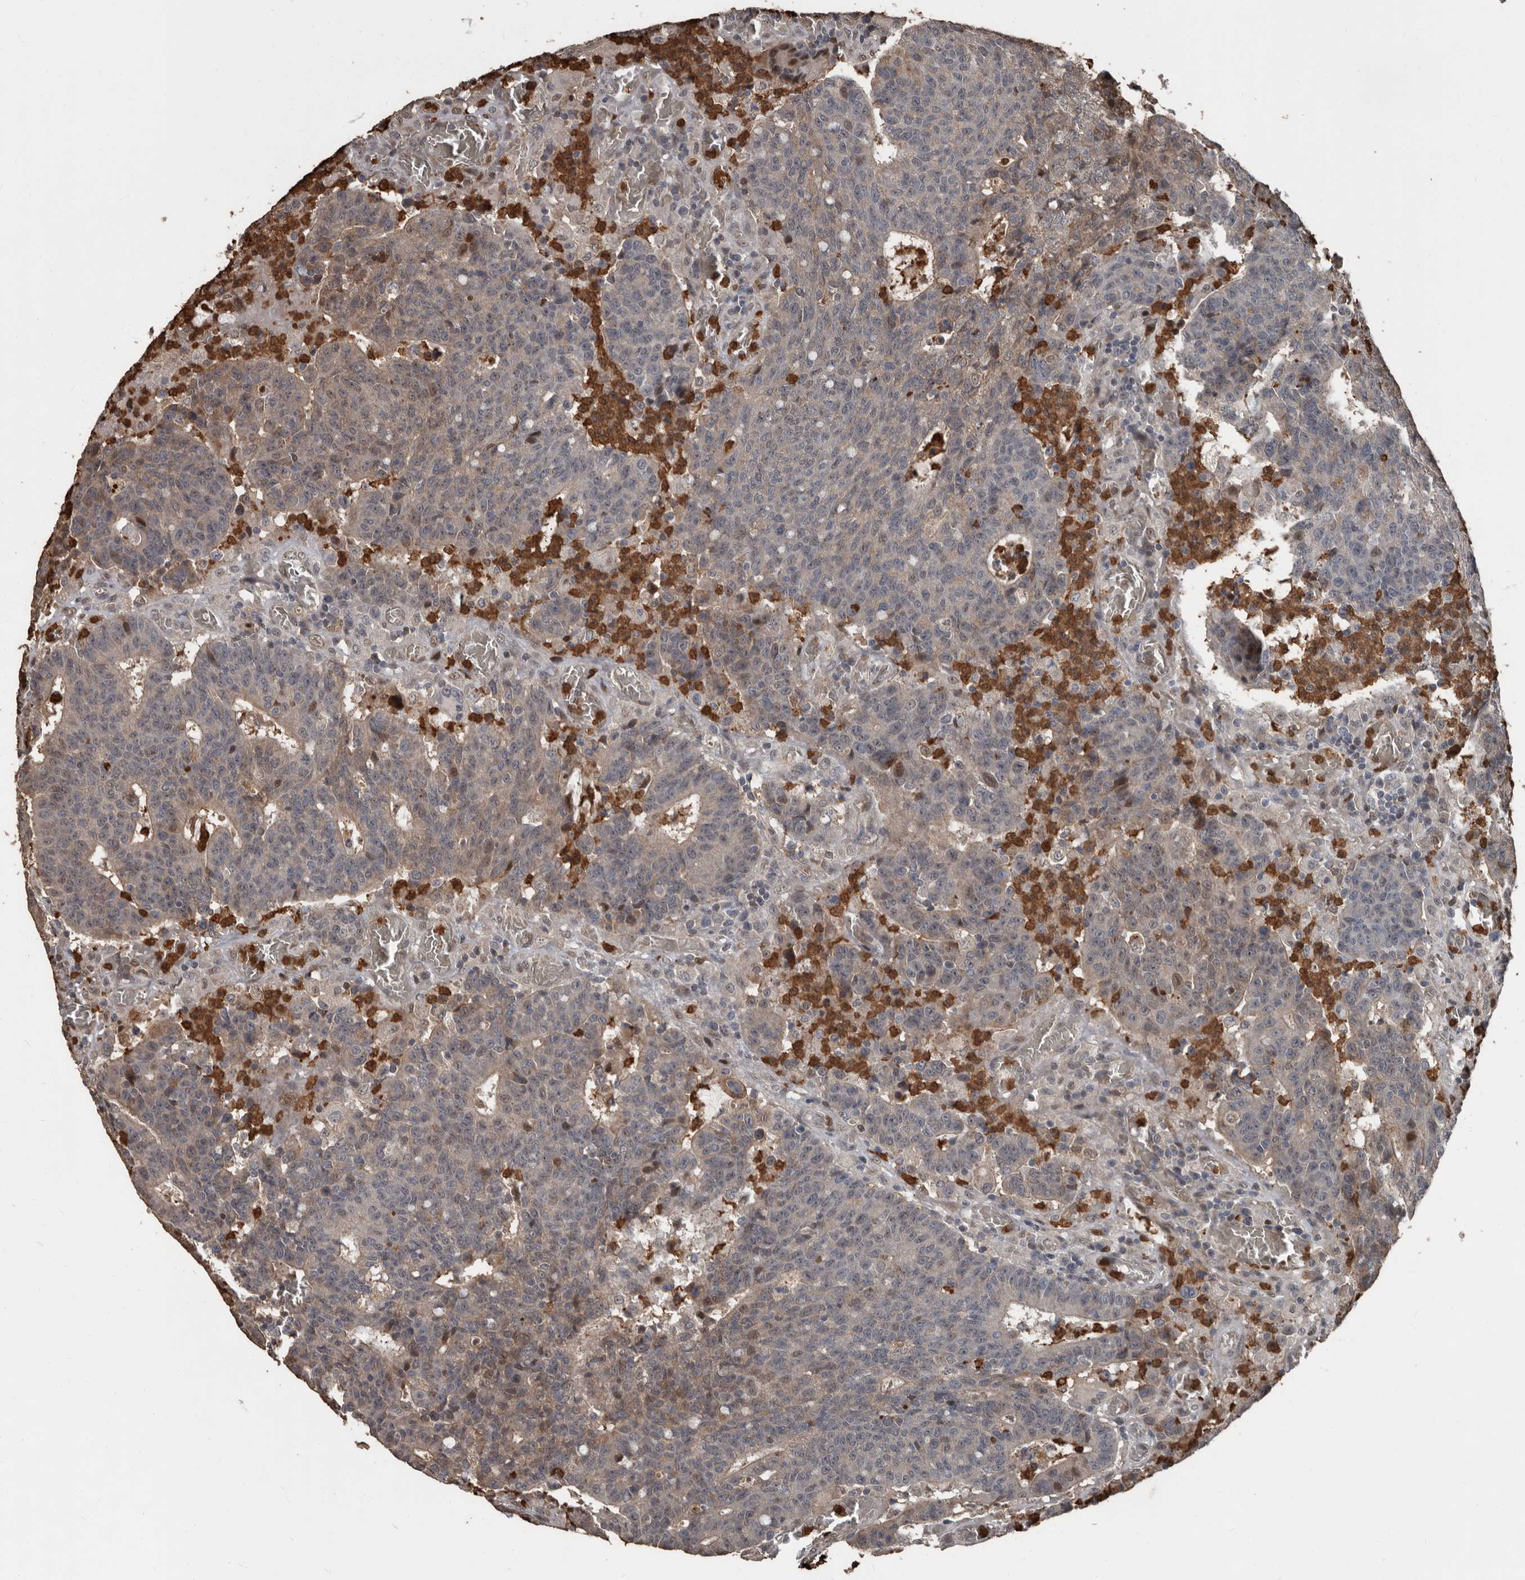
{"staining": {"intensity": "weak", "quantity": "<25%", "location": "cytoplasmic/membranous"}, "tissue": "colorectal cancer", "cell_type": "Tumor cells", "image_type": "cancer", "snomed": [{"axis": "morphology", "description": "Adenocarcinoma, NOS"}, {"axis": "topography", "description": "Colon"}], "caption": "IHC image of neoplastic tissue: adenocarcinoma (colorectal) stained with DAB (3,3'-diaminobenzidine) reveals no significant protein staining in tumor cells.", "gene": "FSBP", "patient": {"sex": "female", "age": 75}}